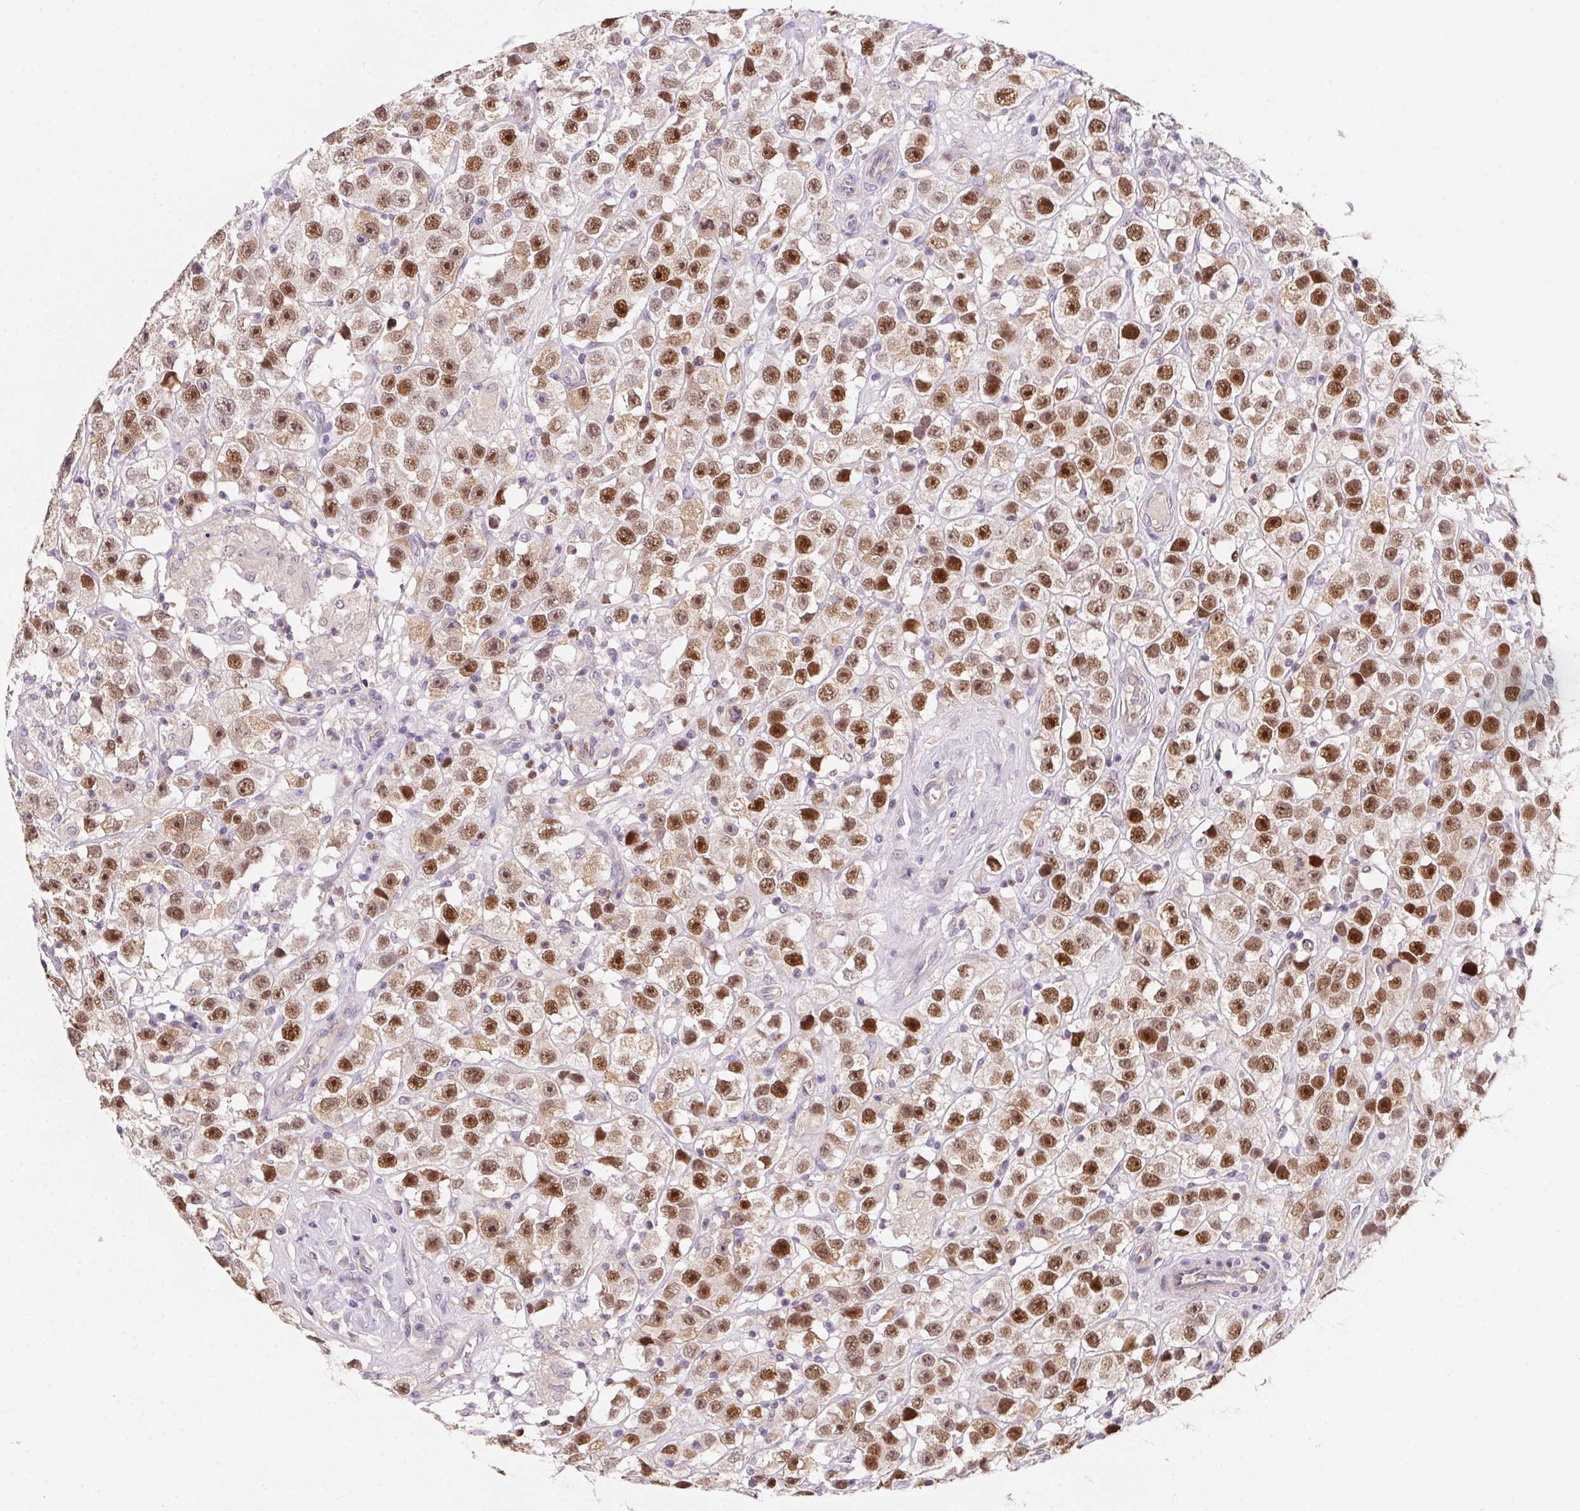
{"staining": {"intensity": "moderate", "quantity": ">75%", "location": "nuclear"}, "tissue": "testis cancer", "cell_type": "Tumor cells", "image_type": "cancer", "snomed": [{"axis": "morphology", "description": "Seminoma, NOS"}, {"axis": "topography", "description": "Testis"}], "caption": "This micrograph shows IHC staining of human testis seminoma, with medium moderate nuclear positivity in about >75% of tumor cells.", "gene": "HELLS", "patient": {"sex": "male", "age": 45}}